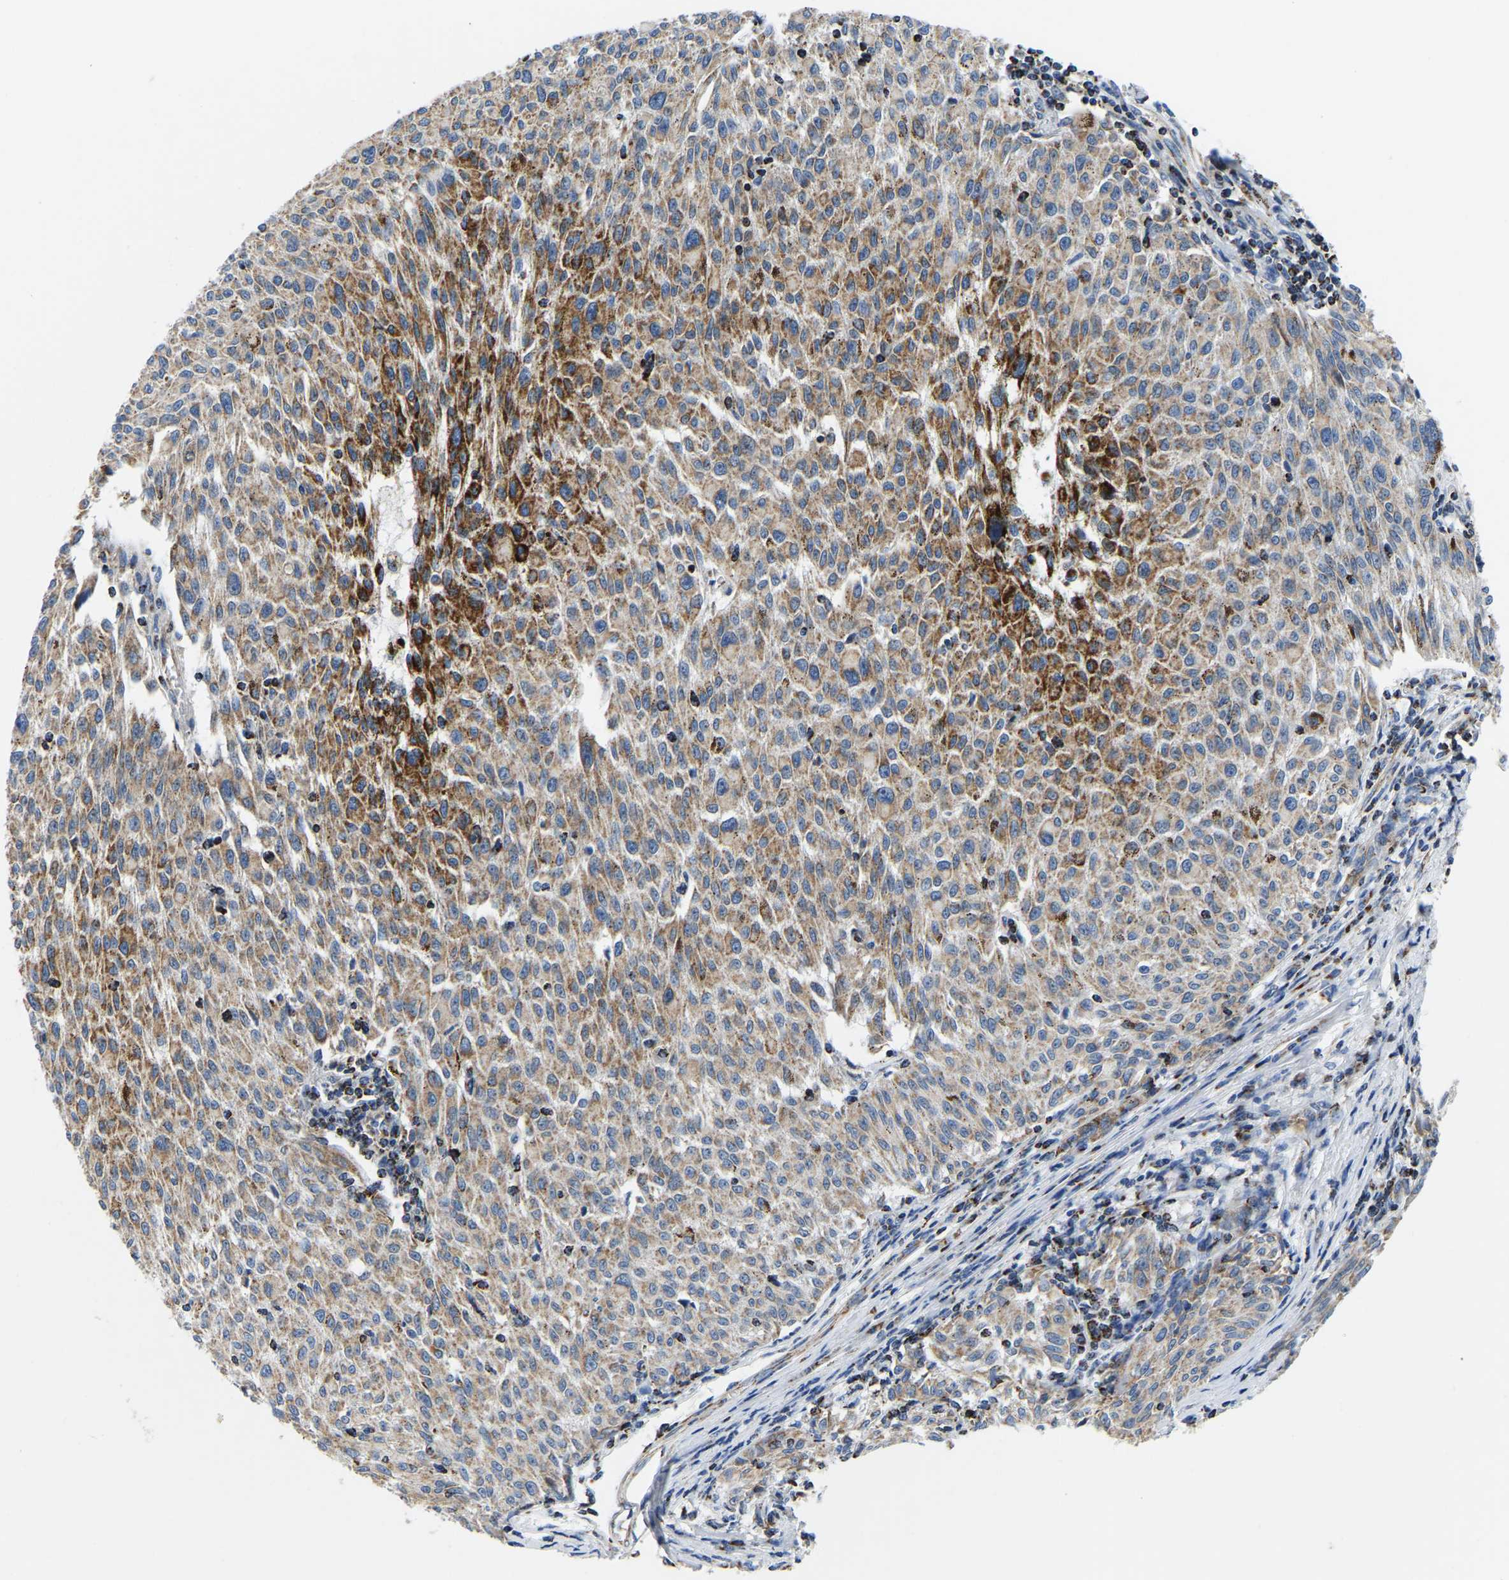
{"staining": {"intensity": "moderate", "quantity": ">75%", "location": "cytoplasmic/membranous"}, "tissue": "melanoma", "cell_type": "Tumor cells", "image_type": "cancer", "snomed": [{"axis": "morphology", "description": "Malignant melanoma, NOS"}, {"axis": "topography", "description": "Skin"}], "caption": "Human melanoma stained for a protein (brown) shows moderate cytoplasmic/membranous positive positivity in about >75% of tumor cells.", "gene": "SFXN1", "patient": {"sex": "female", "age": 72}}